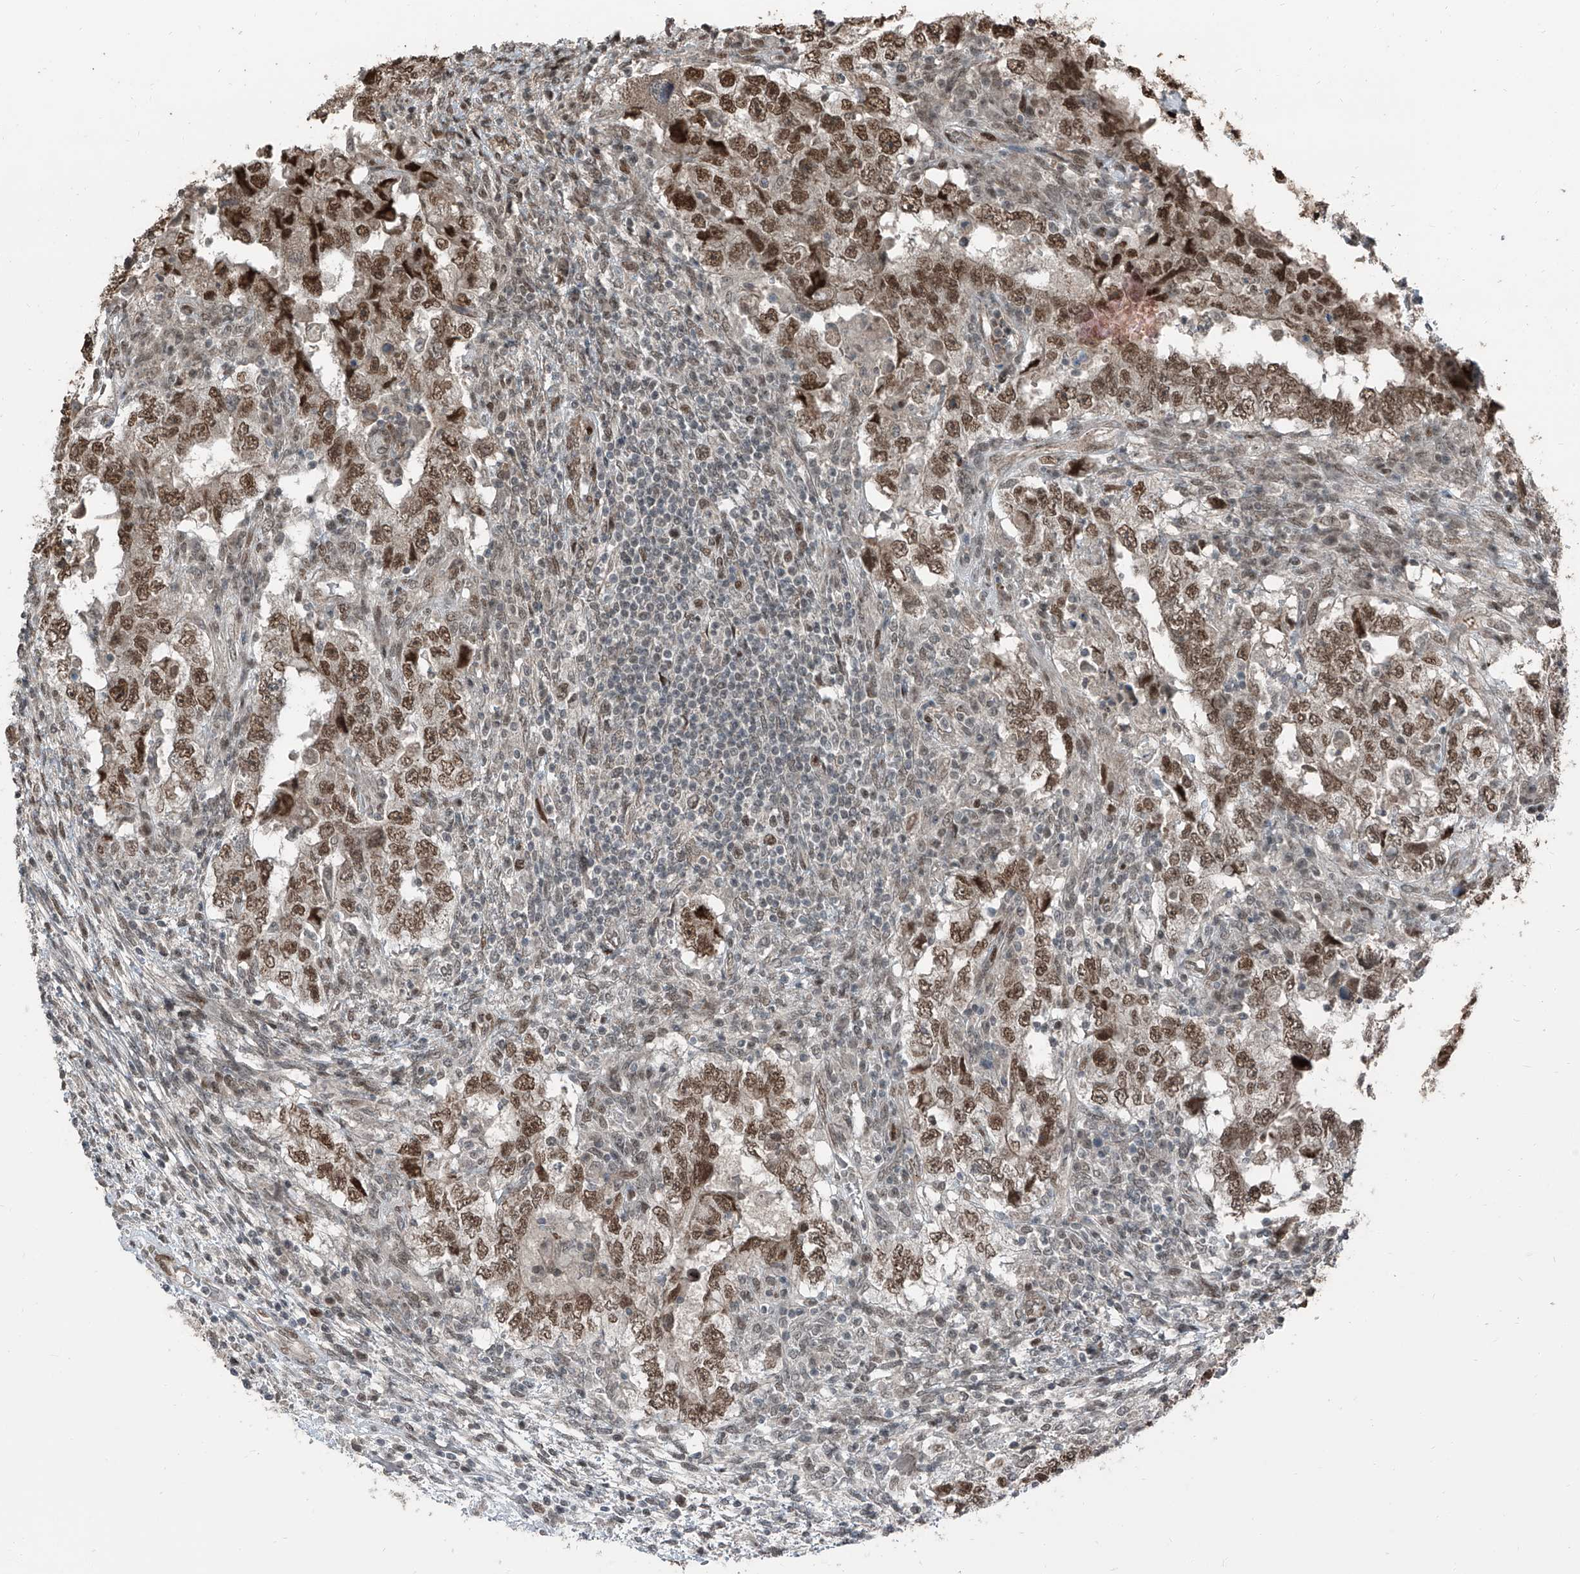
{"staining": {"intensity": "moderate", "quantity": ">75%", "location": "nuclear"}, "tissue": "testis cancer", "cell_type": "Tumor cells", "image_type": "cancer", "snomed": [{"axis": "morphology", "description": "Carcinoma, Embryonal, NOS"}, {"axis": "topography", "description": "Testis"}], "caption": "Testis embryonal carcinoma stained with immunohistochemistry (IHC) displays moderate nuclear expression in about >75% of tumor cells. (DAB = brown stain, brightfield microscopy at high magnification).", "gene": "ZNF570", "patient": {"sex": "male", "age": 26}}